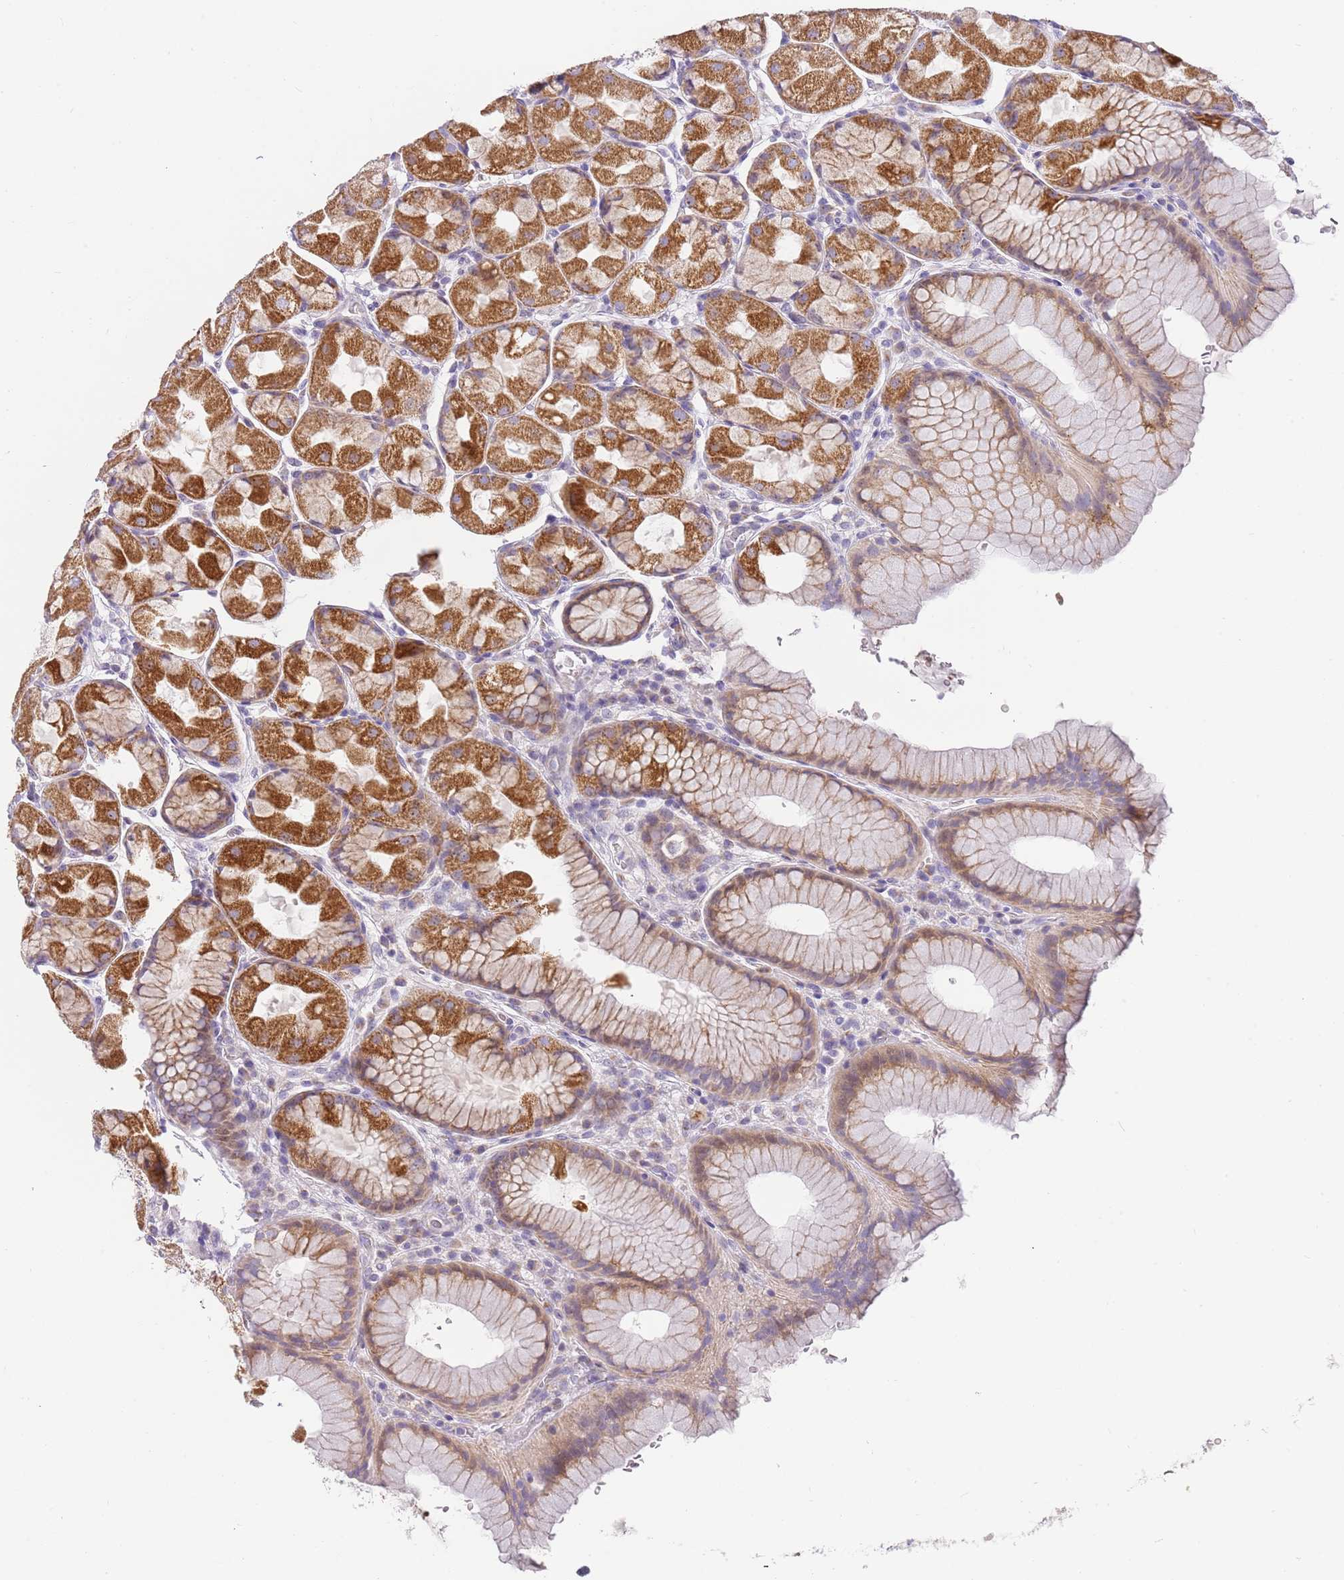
{"staining": {"intensity": "strong", "quantity": "25%-75%", "location": "cytoplasmic/membranous"}, "tissue": "stomach", "cell_type": "Glandular cells", "image_type": "normal", "snomed": [{"axis": "morphology", "description": "Normal tissue, NOS"}, {"axis": "topography", "description": "Stomach"}], "caption": "Protein expression analysis of benign stomach exhibits strong cytoplasmic/membranous expression in about 25%-75% of glandular cells. The staining is performed using DAB (3,3'-diaminobenzidine) brown chromogen to label protein expression. The nuclei are counter-stained blue using hematoxylin.", "gene": "DNAJA3", "patient": {"sex": "male", "age": 57}}